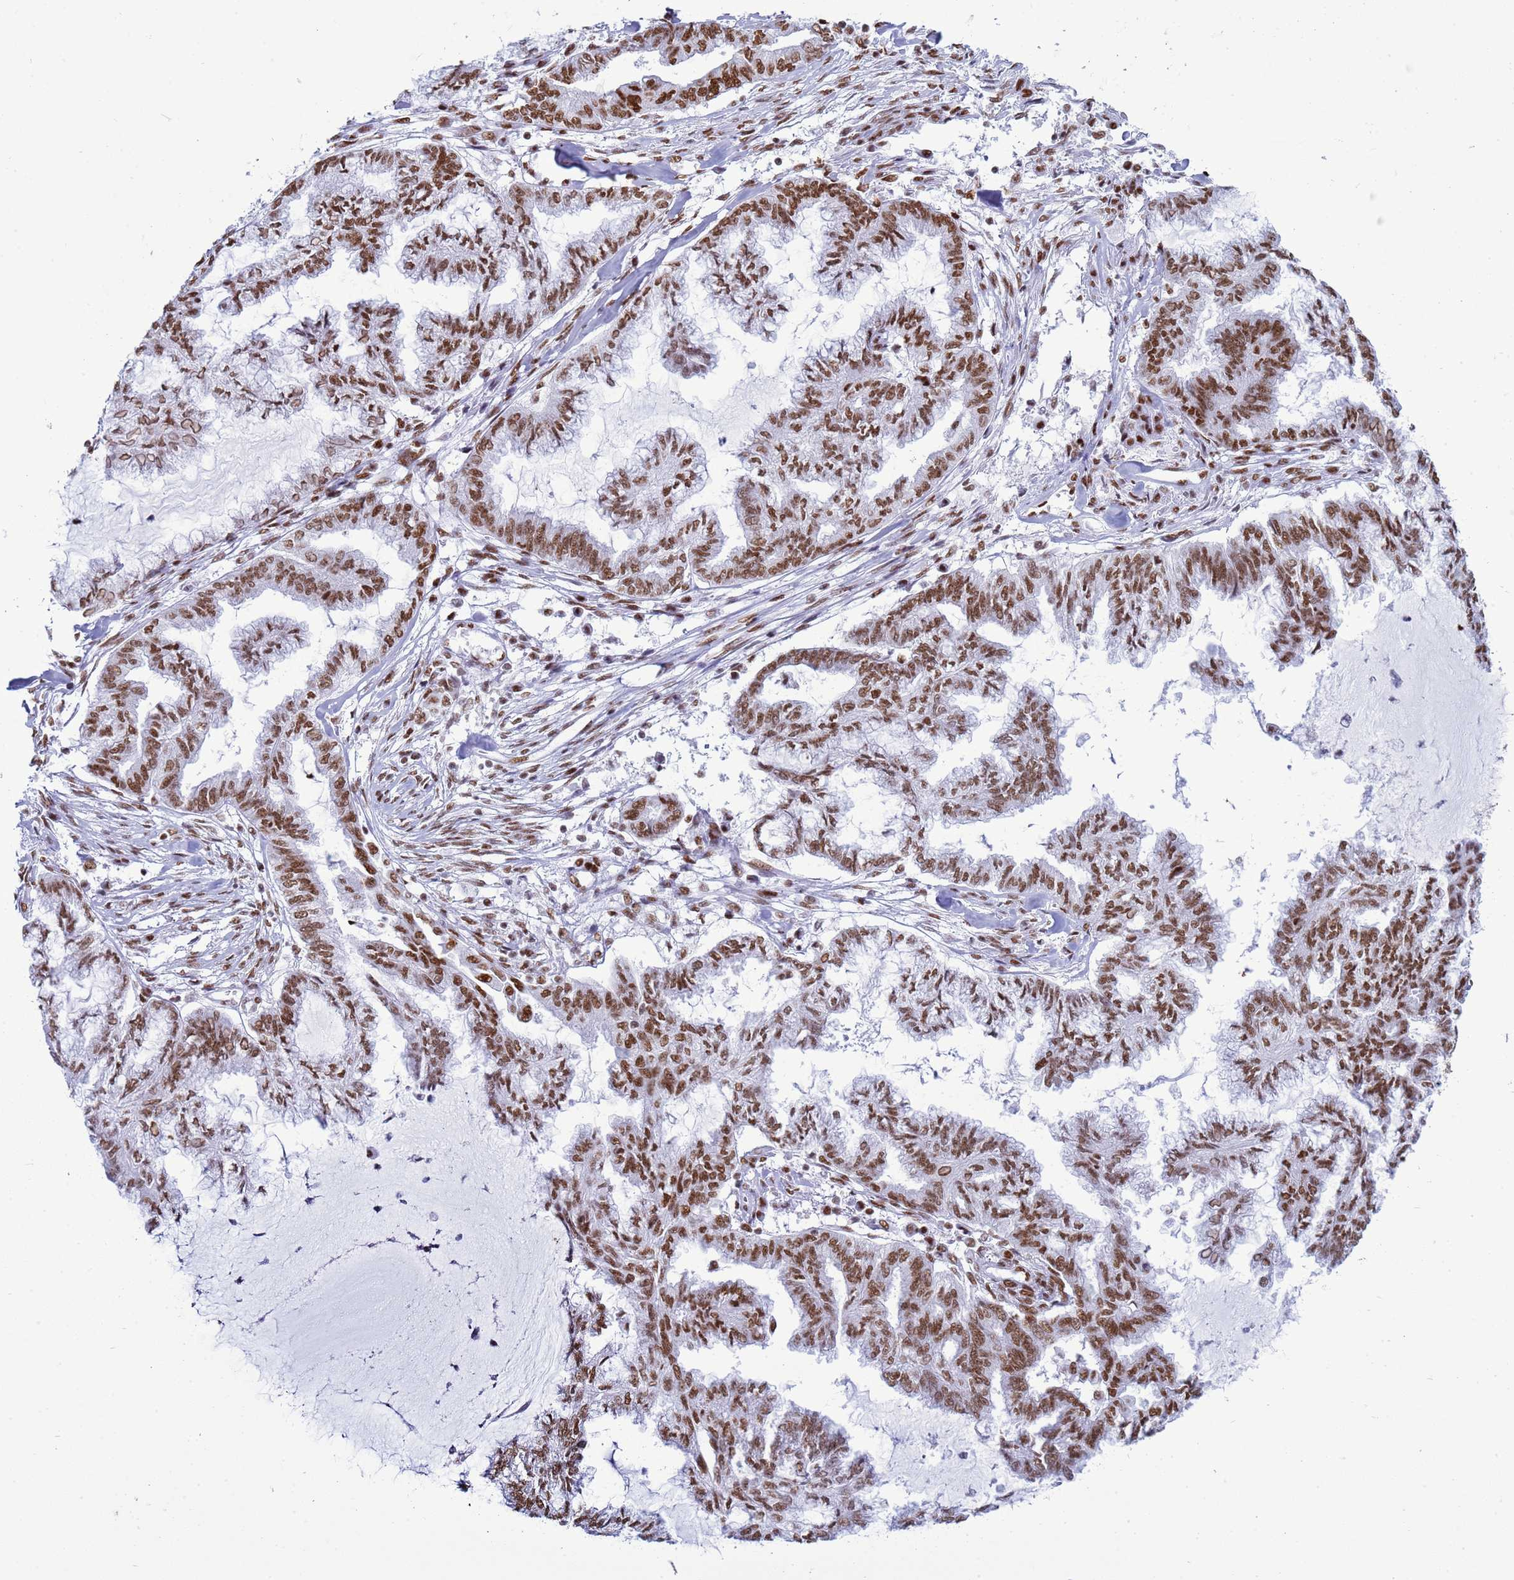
{"staining": {"intensity": "moderate", "quantity": ">75%", "location": "nuclear"}, "tissue": "endometrial cancer", "cell_type": "Tumor cells", "image_type": "cancer", "snomed": [{"axis": "morphology", "description": "Adenocarcinoma, NOS"}, {"axis": "topography", "description": "Endometrium"}], "caption": "Tumor cells demonstrate medium levels of moderate nuclear expression in about >75% of cells in endometrial cancer (adenocarcinoma).", "gene": "RALY", "patient": {"sex": "female", "age": 86}}